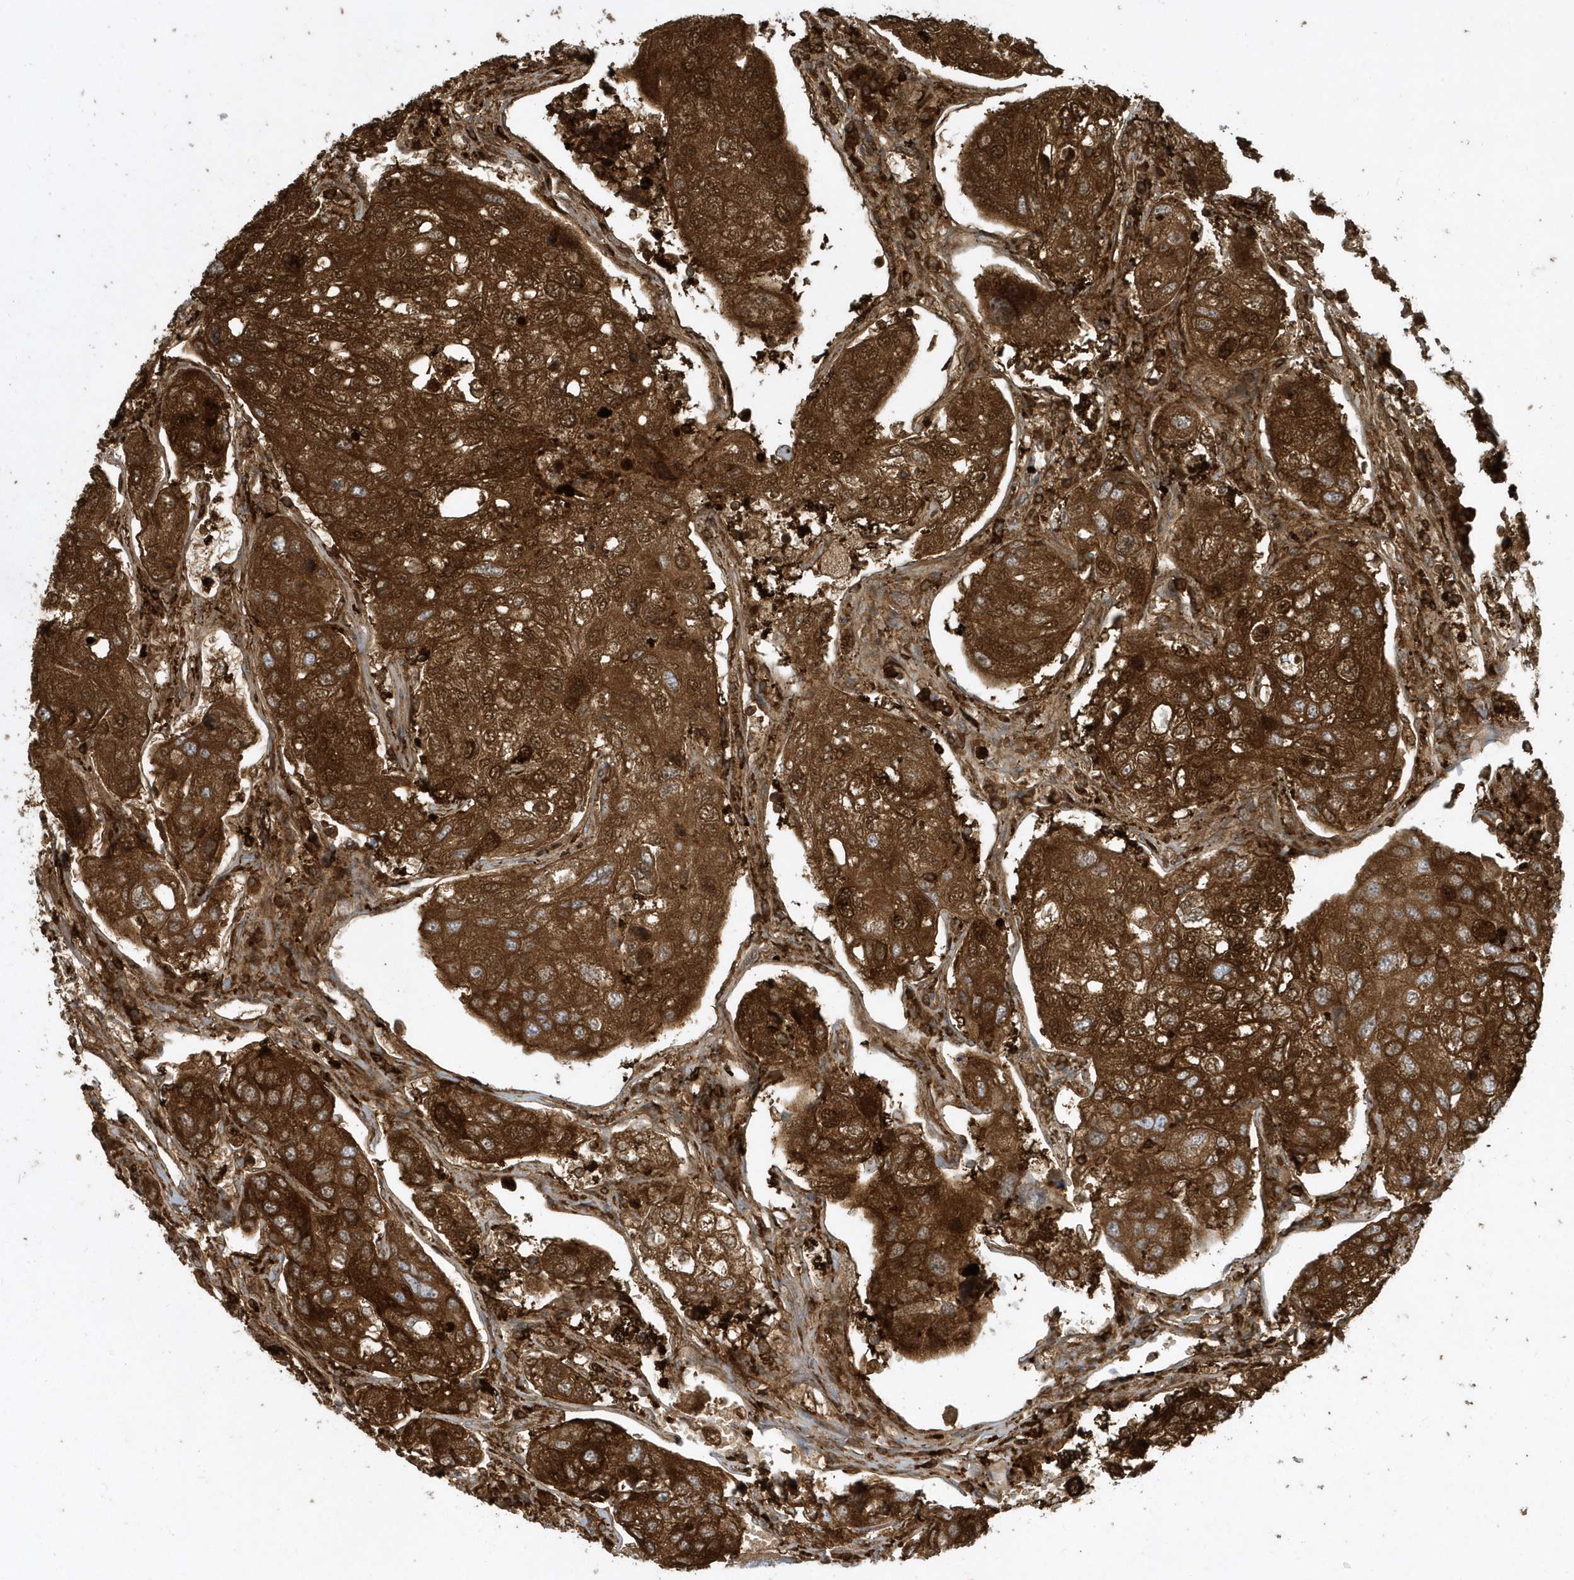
{"staining": {"intensity": "strong", "quantity": ">75%", "location": "cytoplasmic/membranous"}, "tissue": "urothelial cancer", "cell_type": "Tumor cells", "image_type": "cancer", "snomed": [{"axis": "morphology", "description": "Urothelial carcinoma, High grade"}, {"axis": "topography", "description": "Lymph node"}, {"axis": "topography", "description": "Urinary bladder"}], "caption": "Protein expression analysis of urothelial cancer reveals strong cytoplasmic/membranous positivity in approximately >75% of tumor cells.", "gene": "CLCN6", "patient": {"sex": "male", "age": 51}}